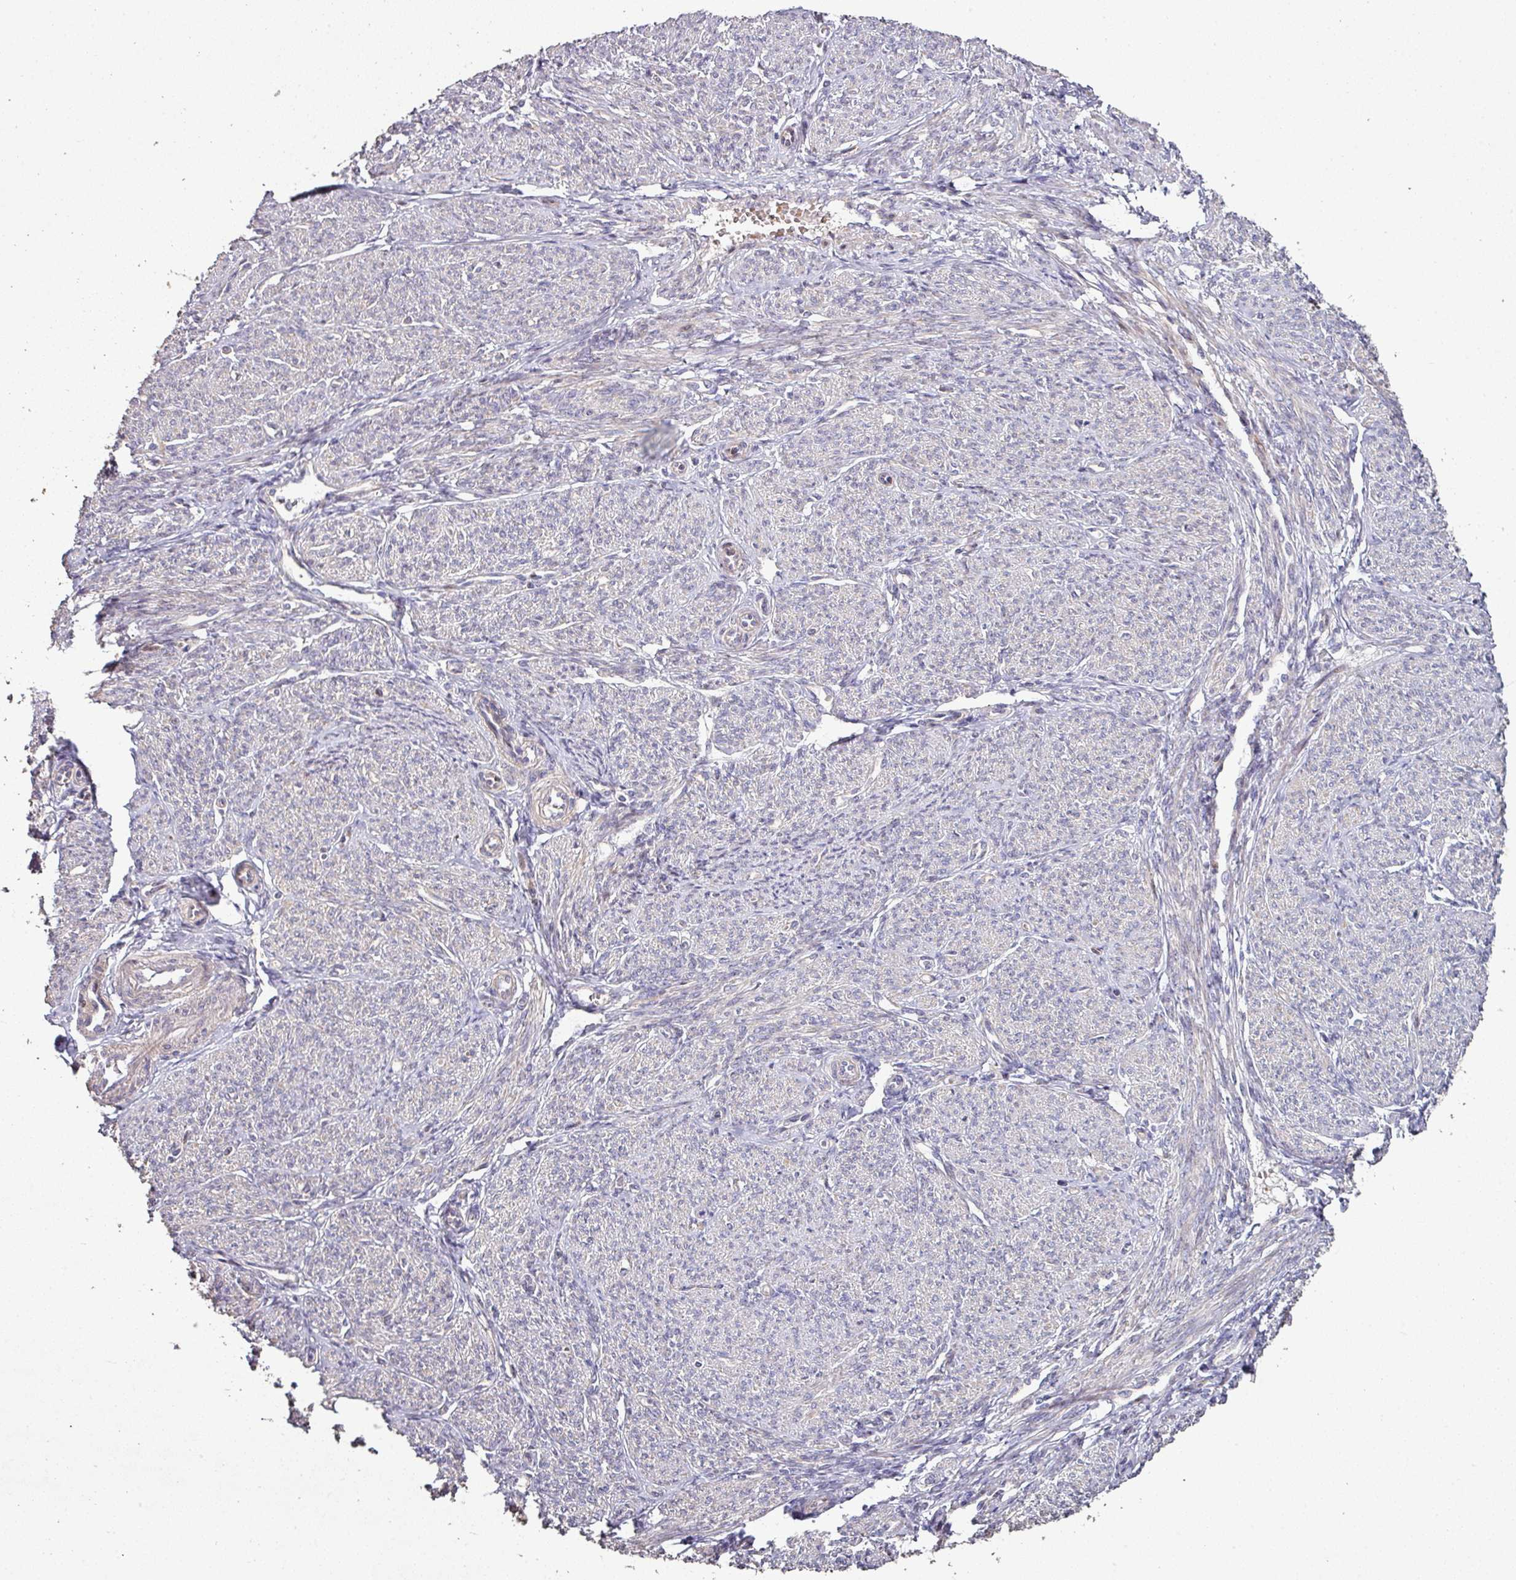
{"staining": {"intensity": "moderate", "quantity": "25%-75%", "location": "cytoplasmic/membranous"}, "tissue": "smooth muscle", "cell_type": "Smooth muscle cells", "image_type": "normal", "snomed": [{"axis": "morphology", "description": "Normal tissue, NOS"}, {"axis": "topography", "description": "Smooth muscle"}], "caption": "Brown immunohistochemical staining in benign smooth muscle demonstrates moderate cytoplasmic/membranous positivity in about 25%-75% of smooth muscle cells. (DAB (3,3'-diaminobenzidine) = brown stain, brightfield microscopy at high magnification).", "gene": "RPL23A", "patient": {"sex": "female", "age": 65}}